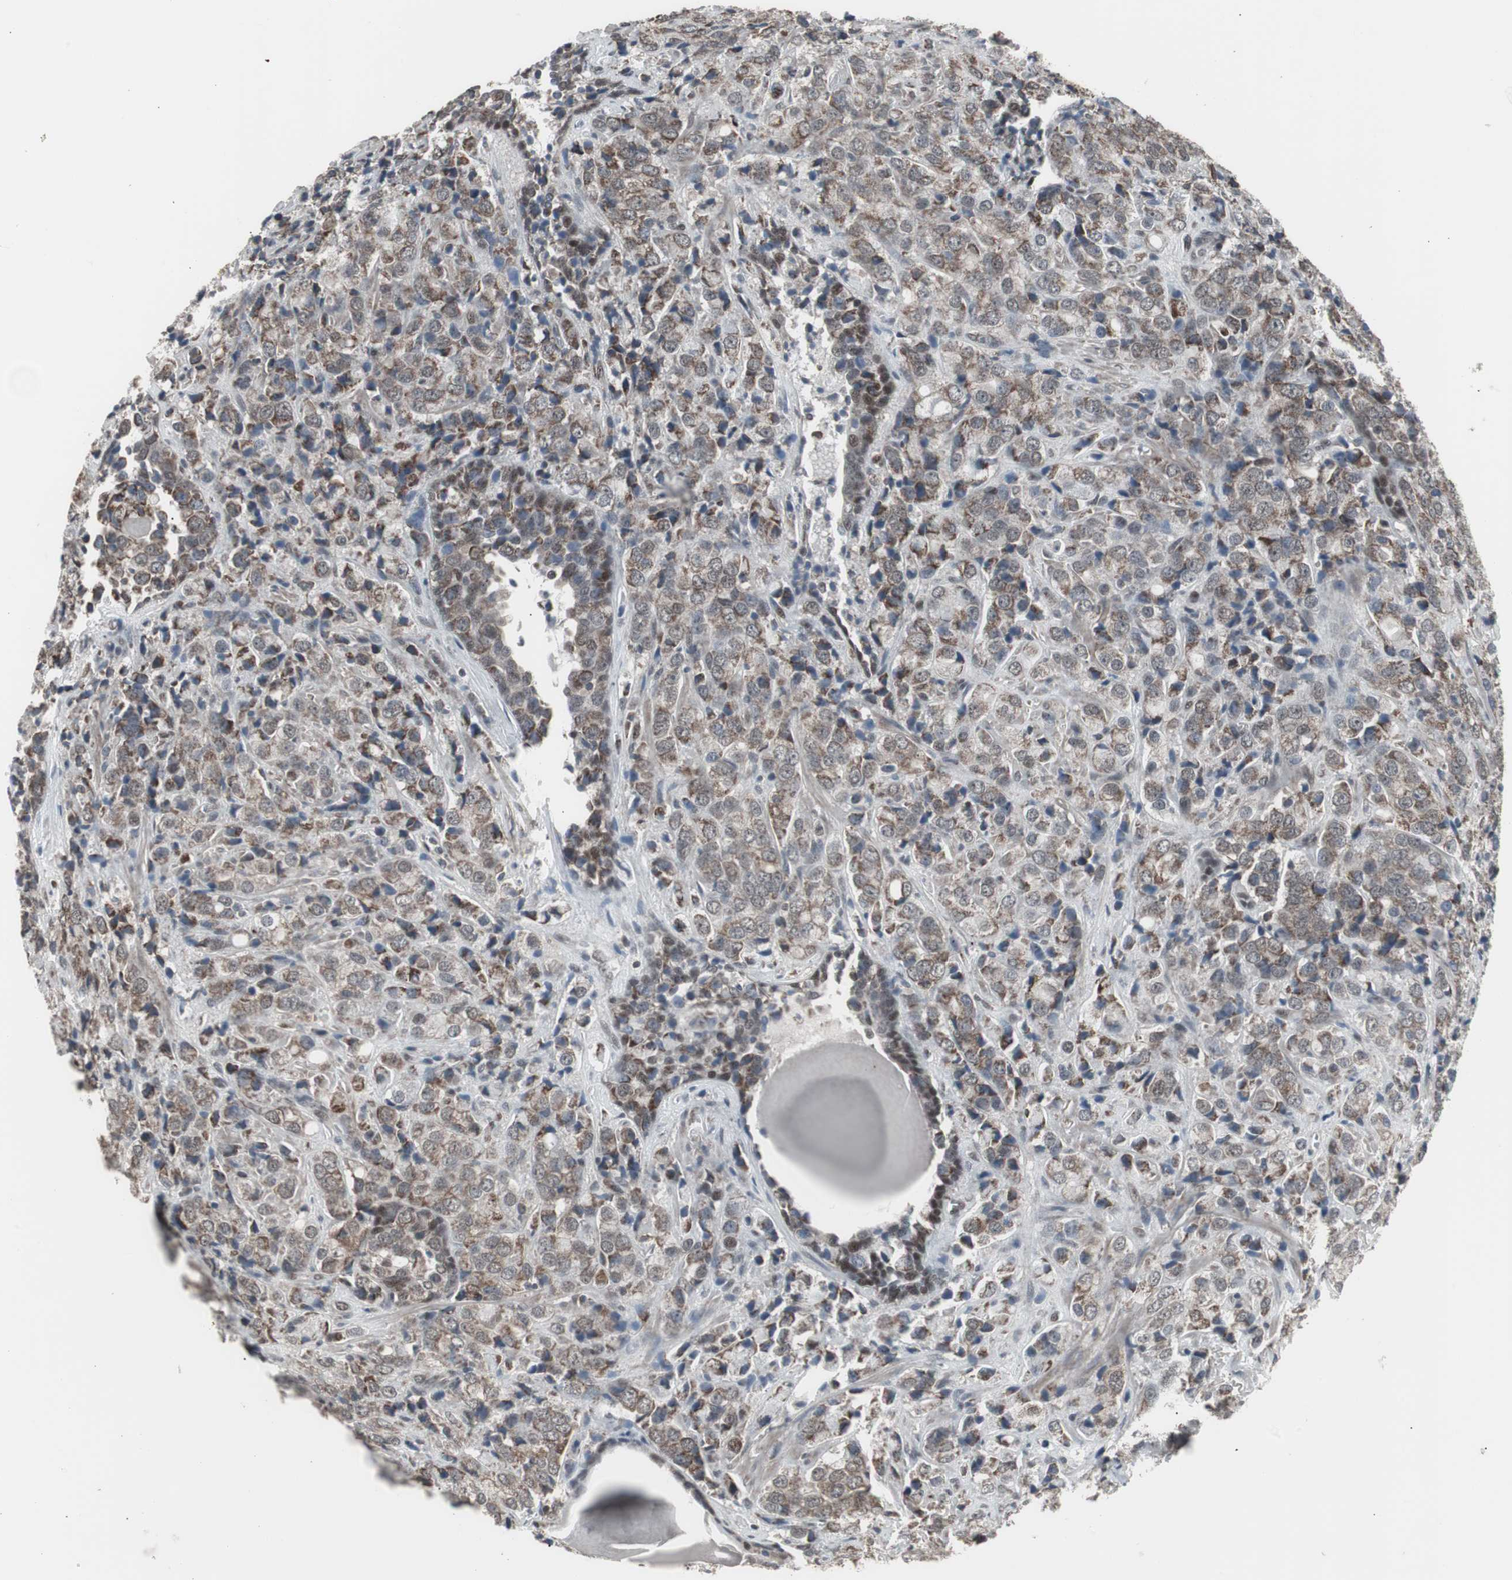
{"staining": {"intensity": "moderate", "quantity": "25%-75%", "location": "cytoplasmic/membranous"}, "tissue": "prostate cancer", "cell_type": "Tumor cells", "image_type": "cancer", "snomed": [{"axis": "morphology", "description": "Adenocarcinoma, High grade"}, {"axis": "topography", "description": "Prostate"}], "caption": "A histopathology image of human prostate cancer stained for a protein shows moderate cytoplasmic/membranous brown staining in tumor cells.", "gene": "RXRA", "patient": {"sex": "male", "age": 70}}